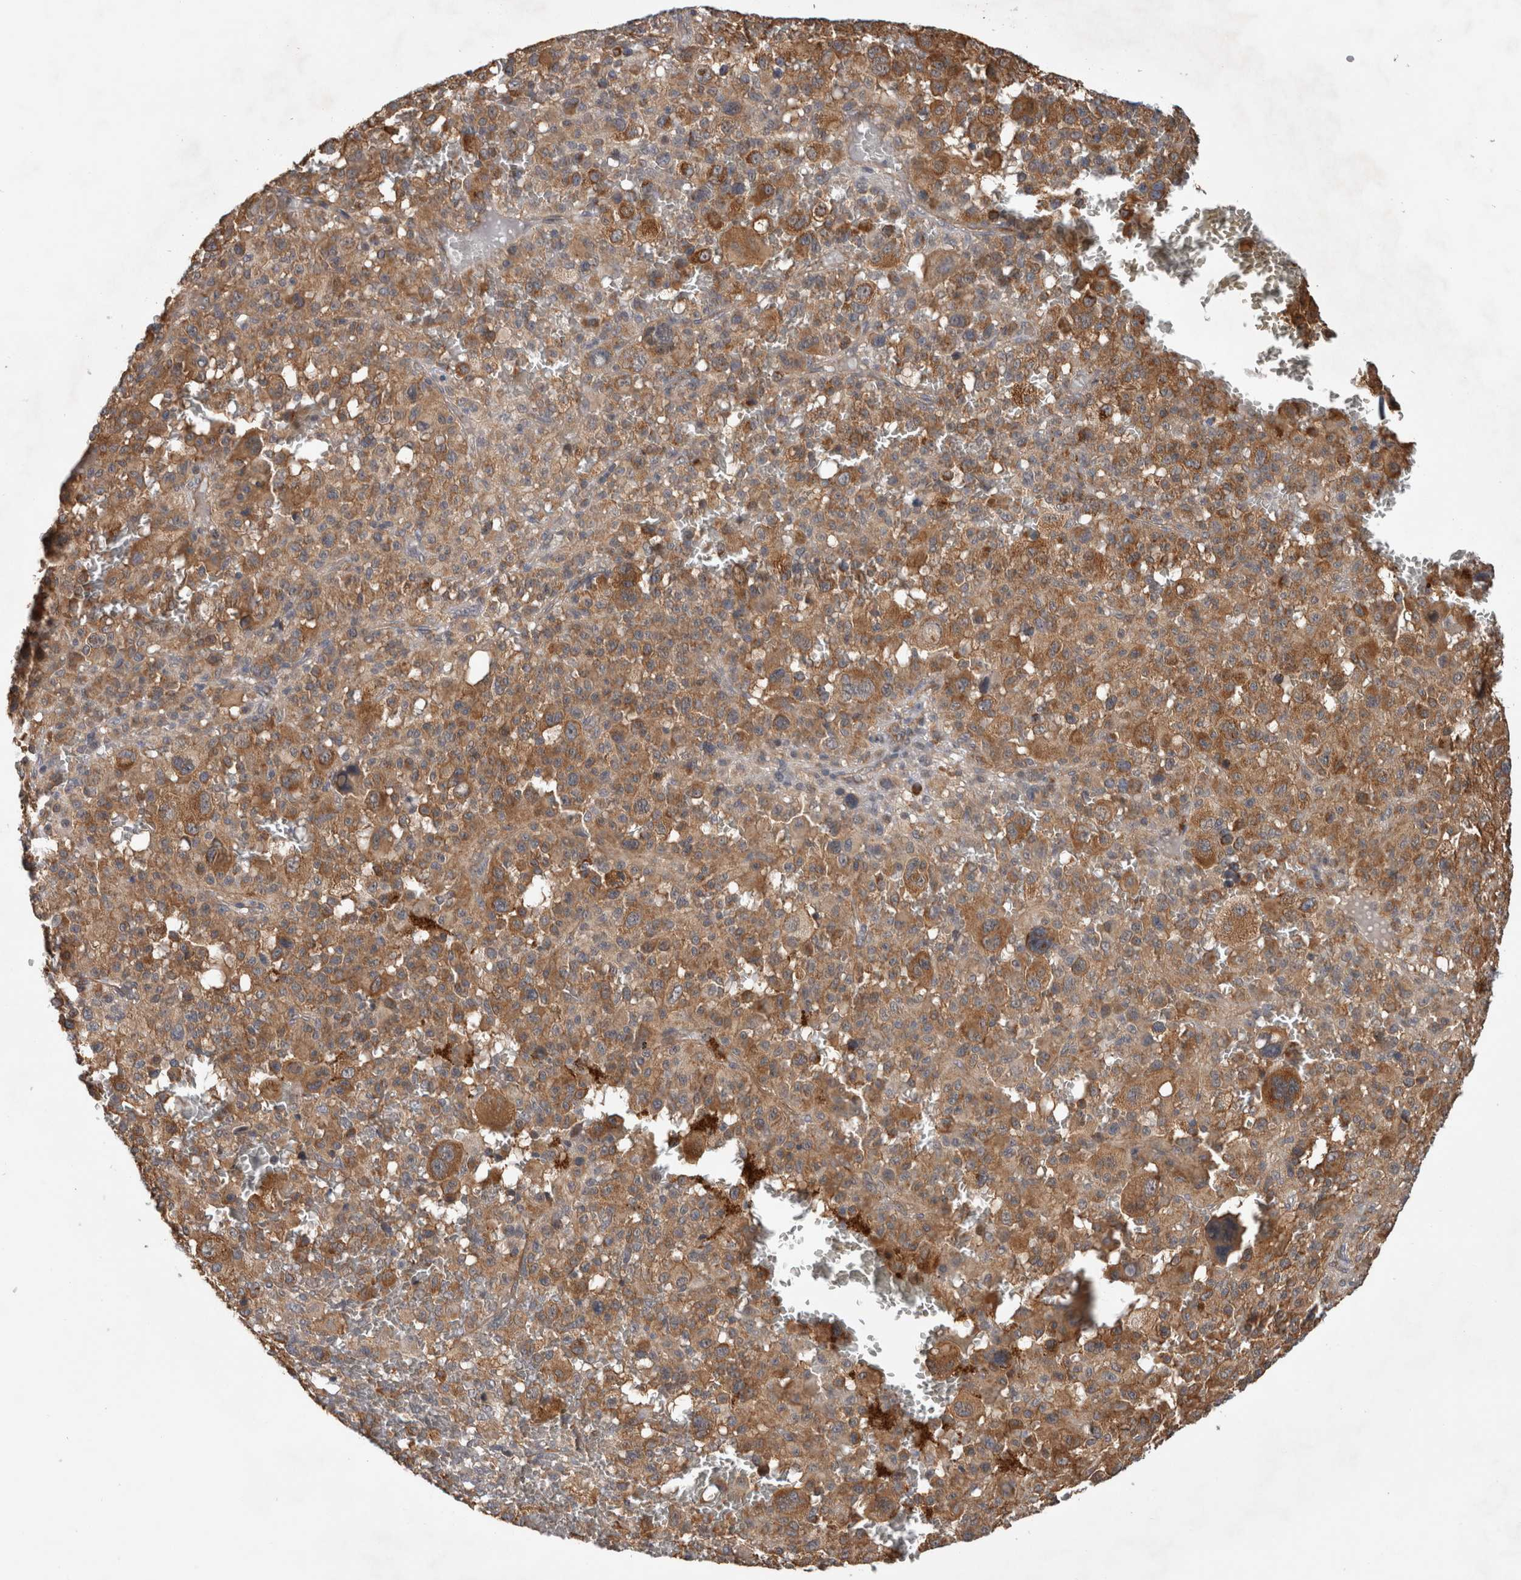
{"staining": {"intensity": "moderate", "quantity": ">75%", "location": "cytoplasmic/membranous"}, "tissue": "melanoma", "cell_type": "Tumor cells", "image_type": "cancer", "snomed": [{"axis": "morphology", "description": "Malignant melanoma, Metastatic site"}, {"axis": "topography", "description": "Skin"}], "caption": "Protein analysis of melanoma tissue exhibits moderate cytoplasmic/membranous staining in approximately >75% of tumor cells.", "gene": "ADGRL3", "patient": {"sex": "female", "age": 74}}